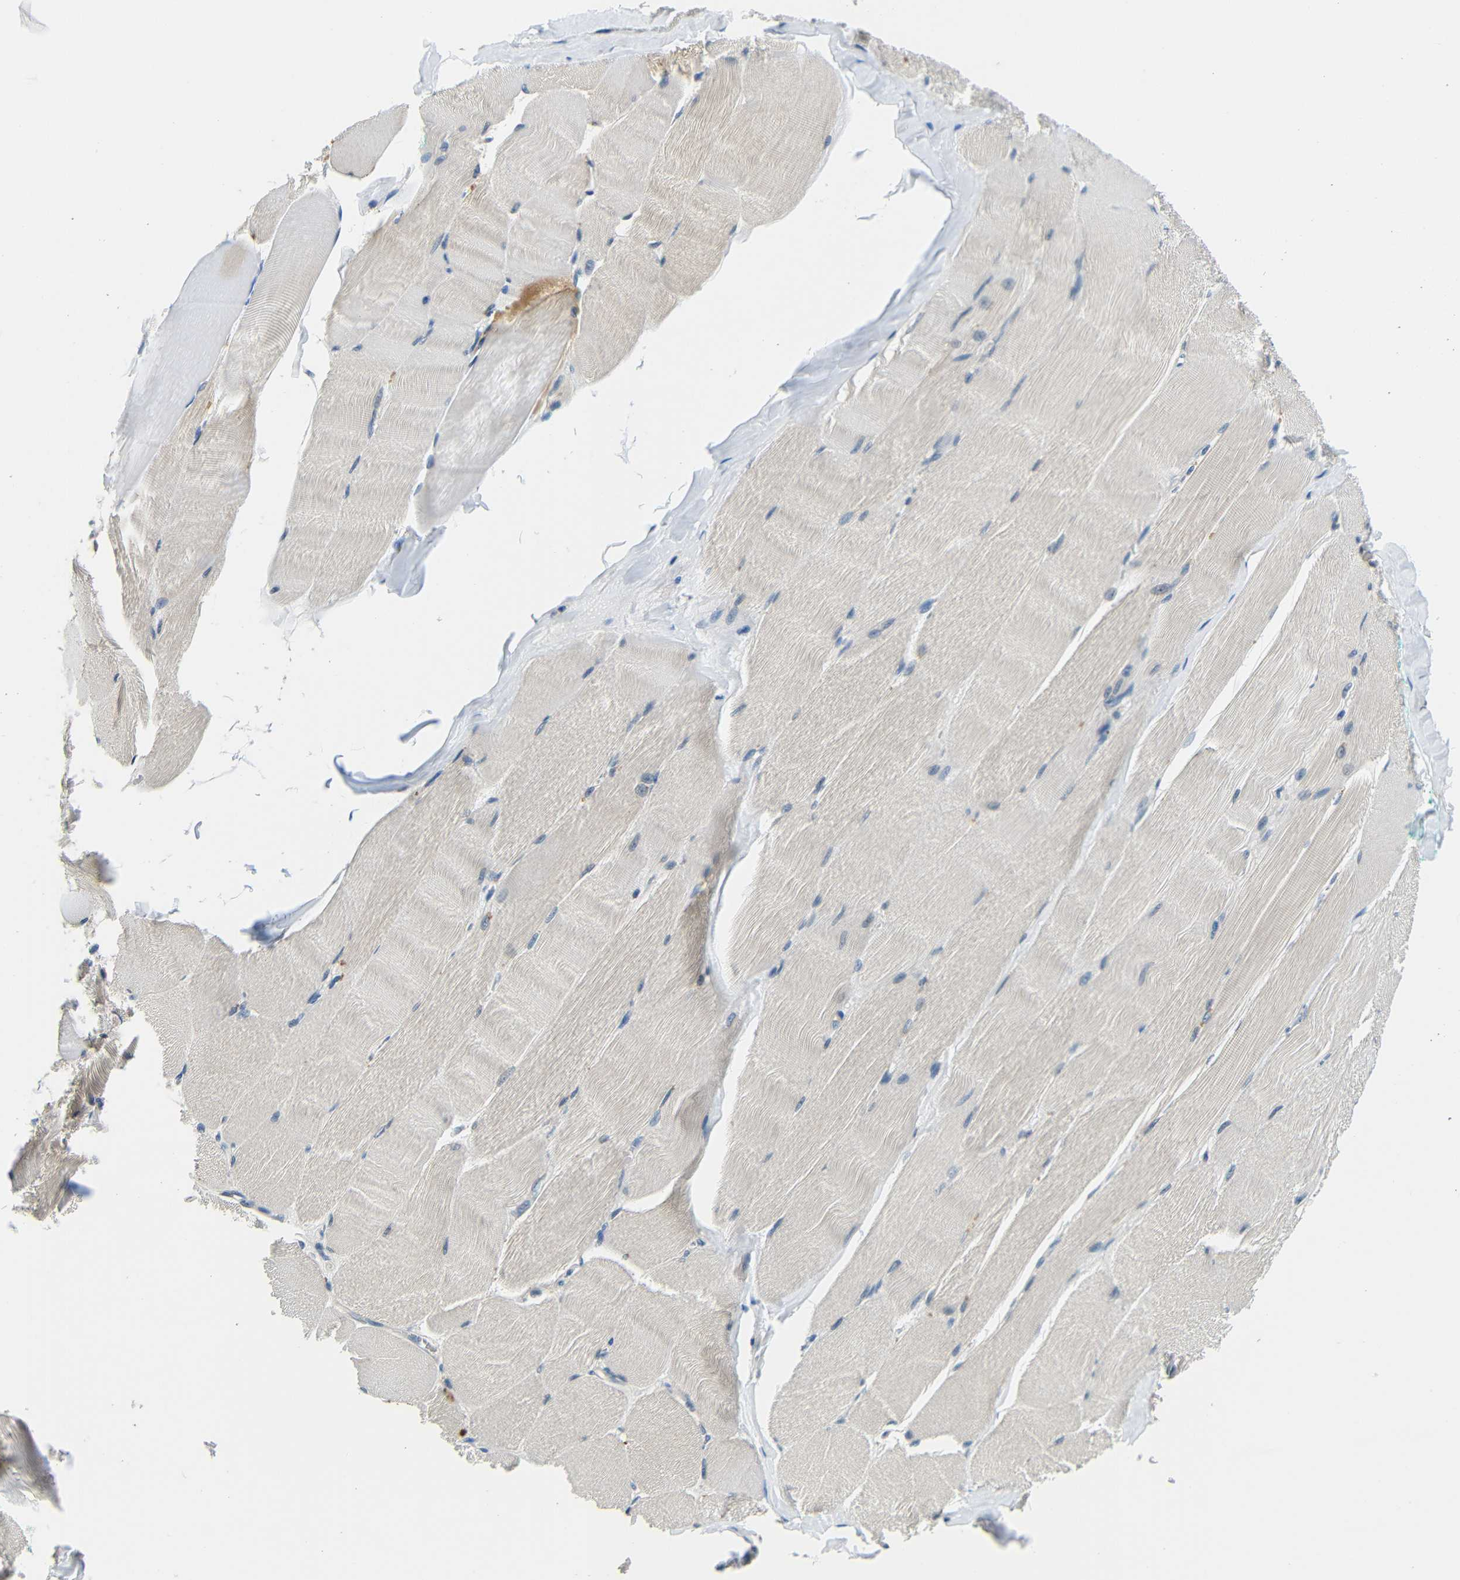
{"staining": {"intensity": "negative", "quantity": "none", "location": "none"}, "tissue": "skeletal muscle", "cell_type": "Myocytes", "image_type": "normal", "snomed": [{"axis": "morphology", "description": "Normal tissue, NOS"}, {"axis": "morphology", "description": "Squamous cell carcinoma, NOS"}, {"axis": "topography", "description": "Skeletal muscle"}], "caption": "Skeletal muscle stained for a protein using immunohistochemistry displays no expression myocytes.", "gene": "ADAP1", "patient": {"sex": "male", "age": 51}}